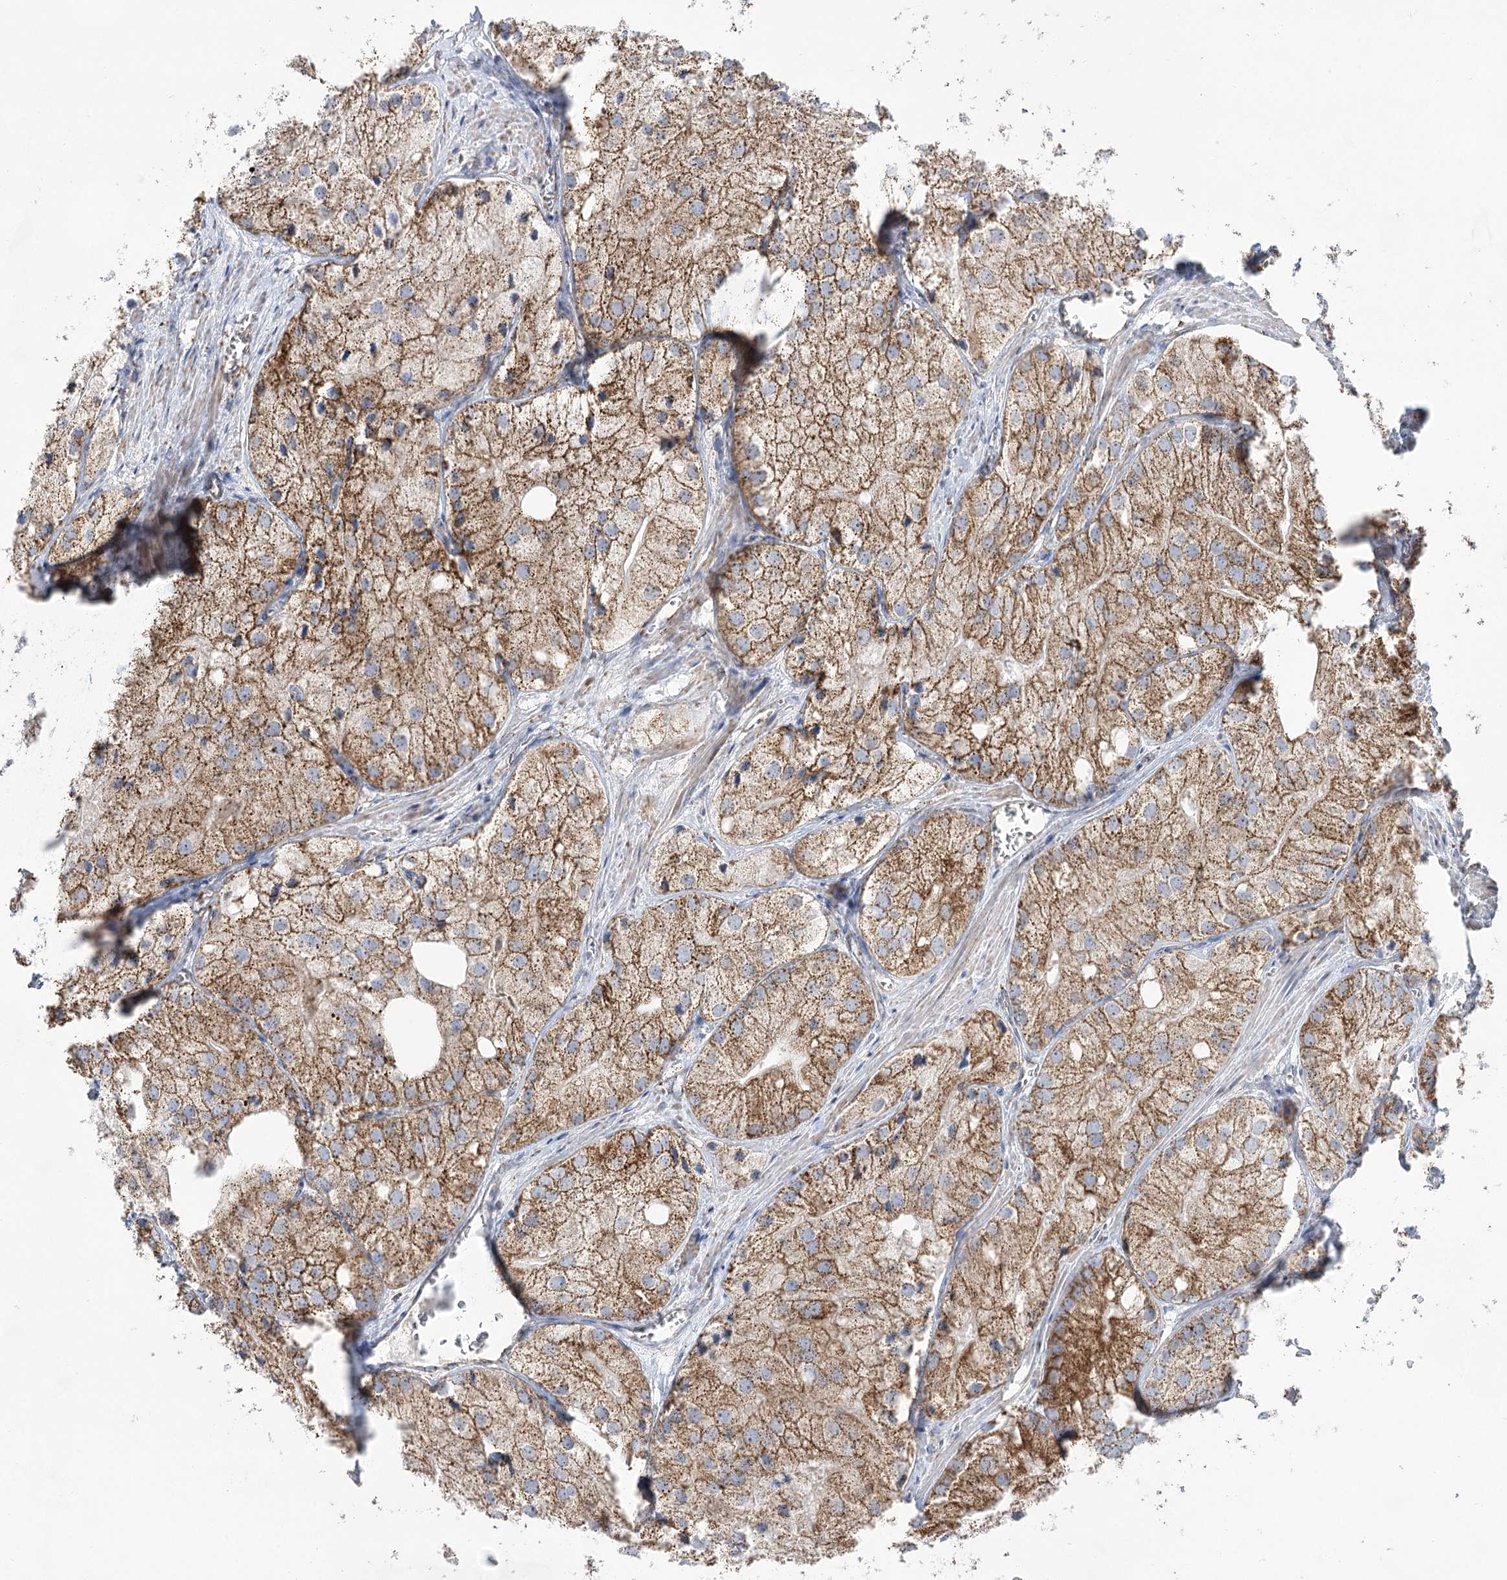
{"staining": {"intensity": "strong", "quantity": ">75%", "location": "cytoplasmic/membranous"}, "tissue": "prostate cancer", "cell_type": "Tumor cells", "image_type": "cancer", "snomed": [{"axis": "morphology", "description": "Adenocarcinoma, Low grade"}, {"axis": "topography", "description": "Prostate"}], "caption": "Prostate cancer (low-grade adenocarcinoma) stained with IHC displays strong cytoplasmic/membranous staining in approximately >75% of tumor cells. (brown staining indicates protein expression, while blue staining denotes nuclei).", "gene": "NADK2", "patient": {"sex": "male", "age": 69}}